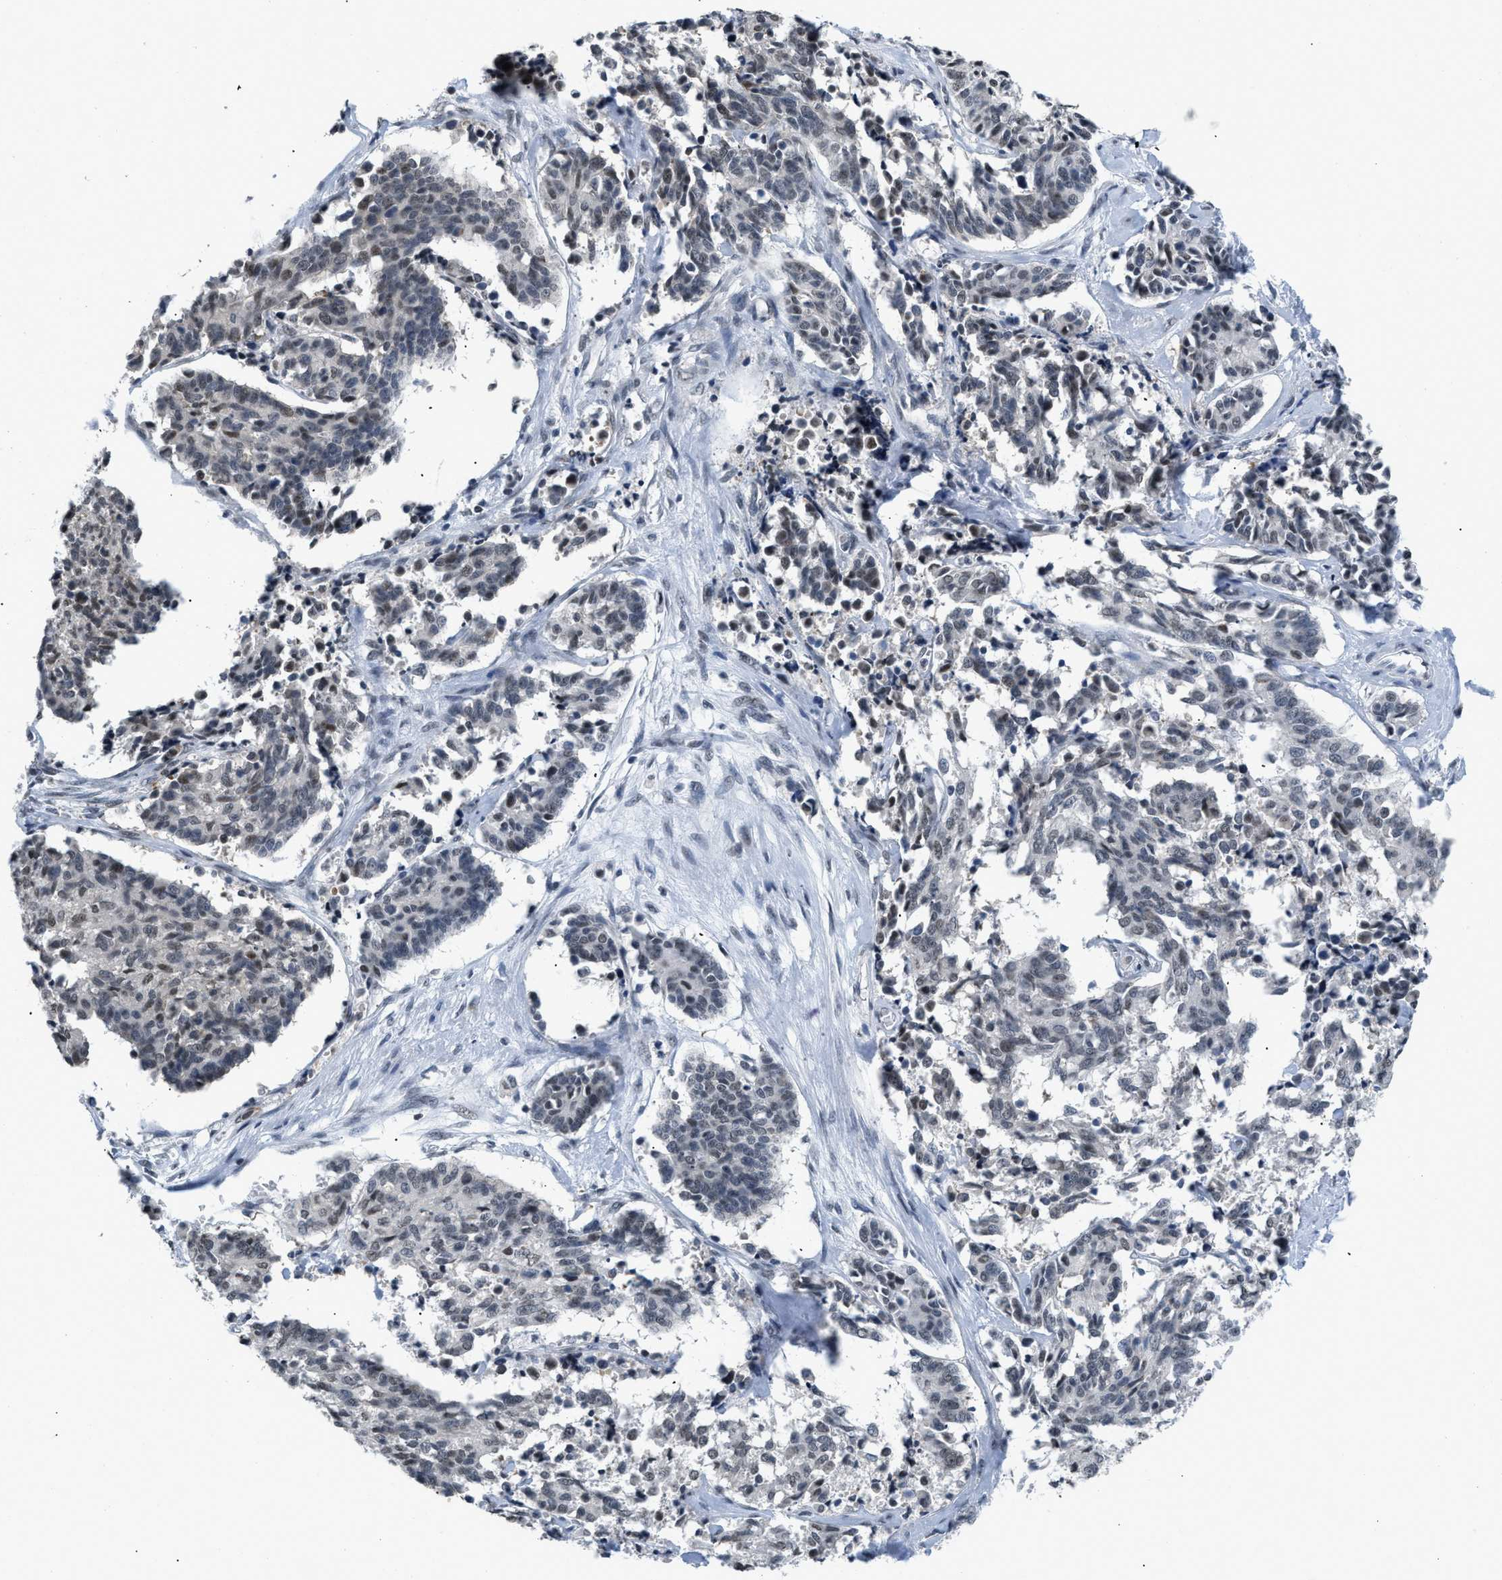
{"staining": {"intensity": "weak", "quantity": "<25%", "location": "nuclear"}, "tissue": "cervical cancer", "cell_type": "Tumor cells", "image_type": "cancer", "snomed": [{"axis": "morphology", "description": "Squamous cell carcinoma, NOS"}, {"axis": "topography", "description": "Cervix"}], "caption": "The histopathology image demonstrates no staining of tumor cells in cervical squamous cell carcinoma.", "gene": "RAF1", "patient": {"sex": "female", "age": 35}}